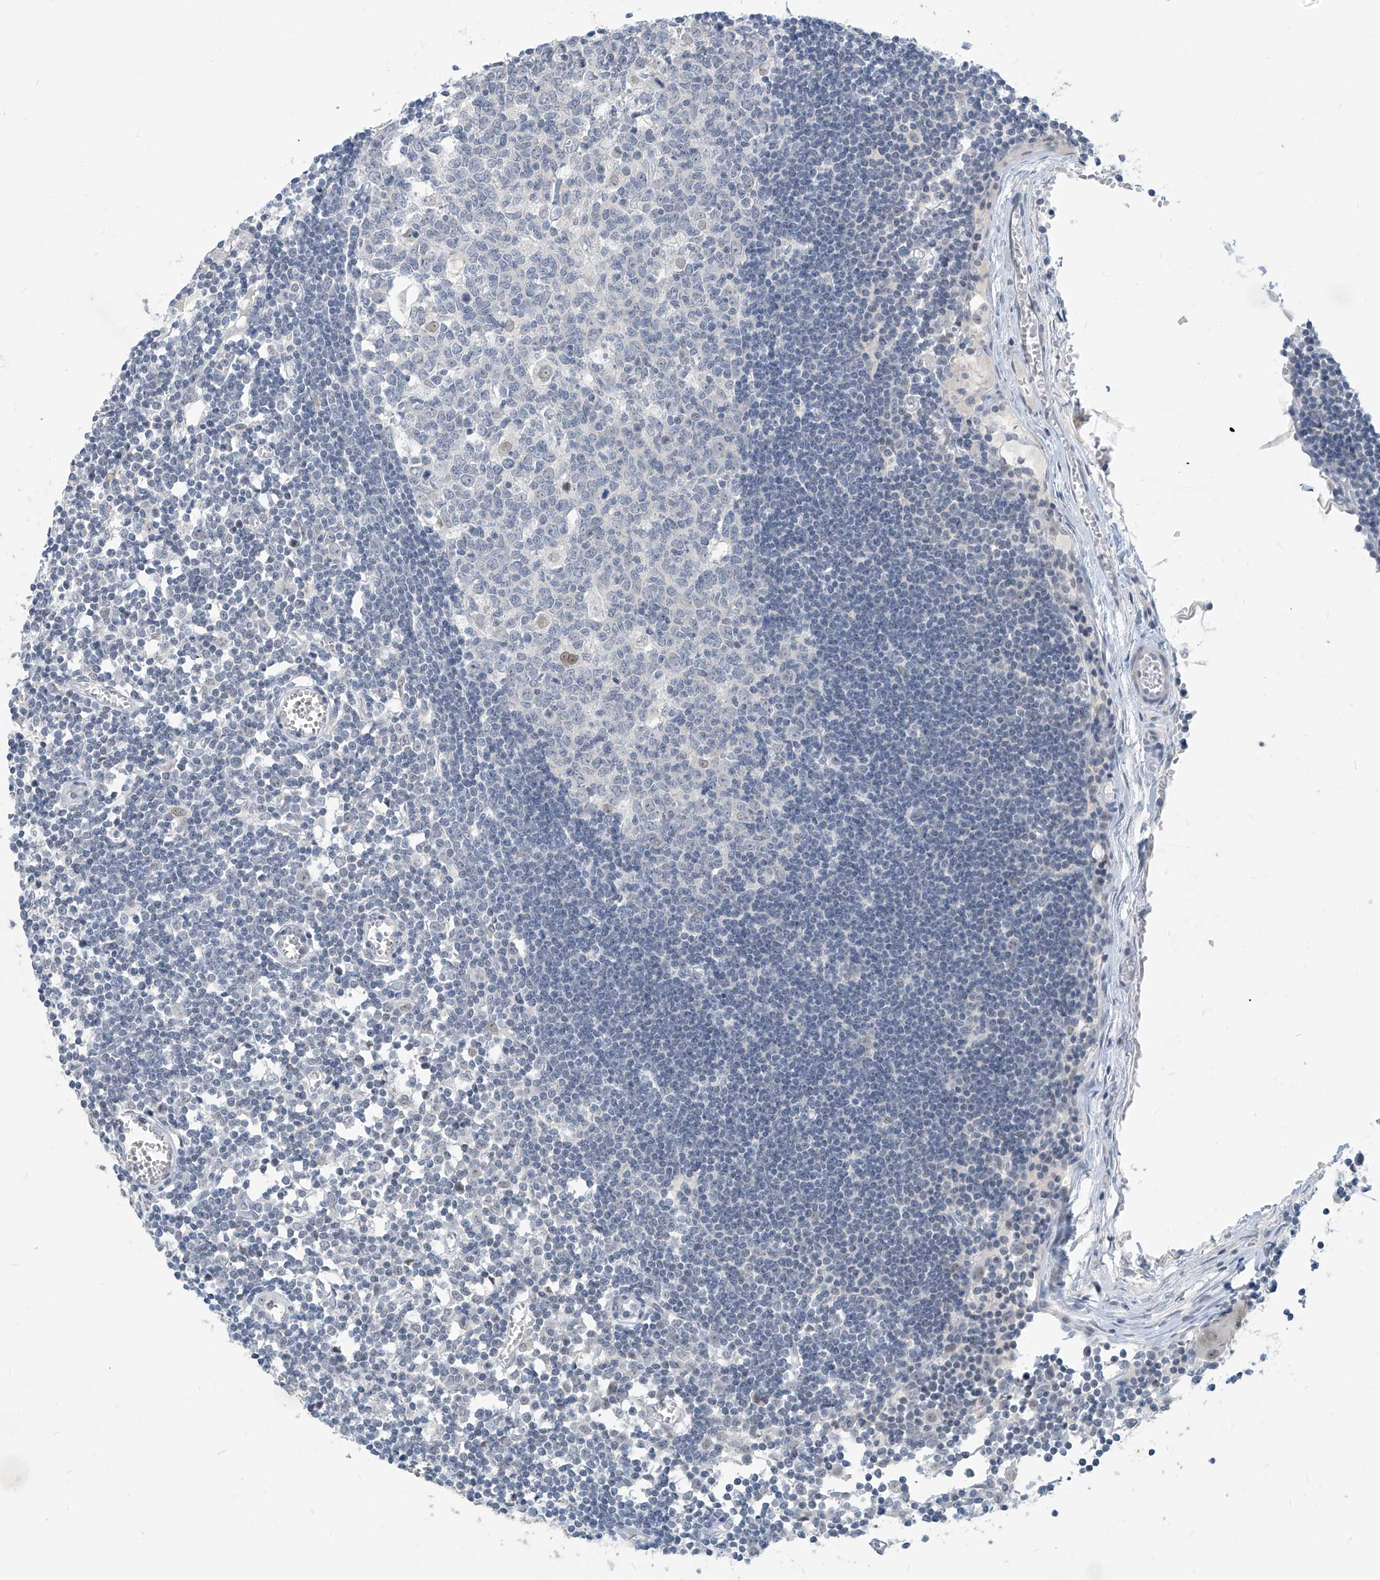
{"staining": {"intensity": "negative", "quantity": "none", "location": "none"}, "tissue": "lymph node", "cell_type": "Germinal center cells", "image_type": "normal", "snomed": [{"axis": "morphology", "description": "Normal tissue, NOS"}, {"axis": "topography", "description": "Lymph node"}], "caption": "An immunohistochemistry (IHC) micrograph of benign lymph node is shown. There is no staining in germinal center cells of lymph node.", "gene": "METAP1D", "patient": {"sex": "female", "age": 11}}